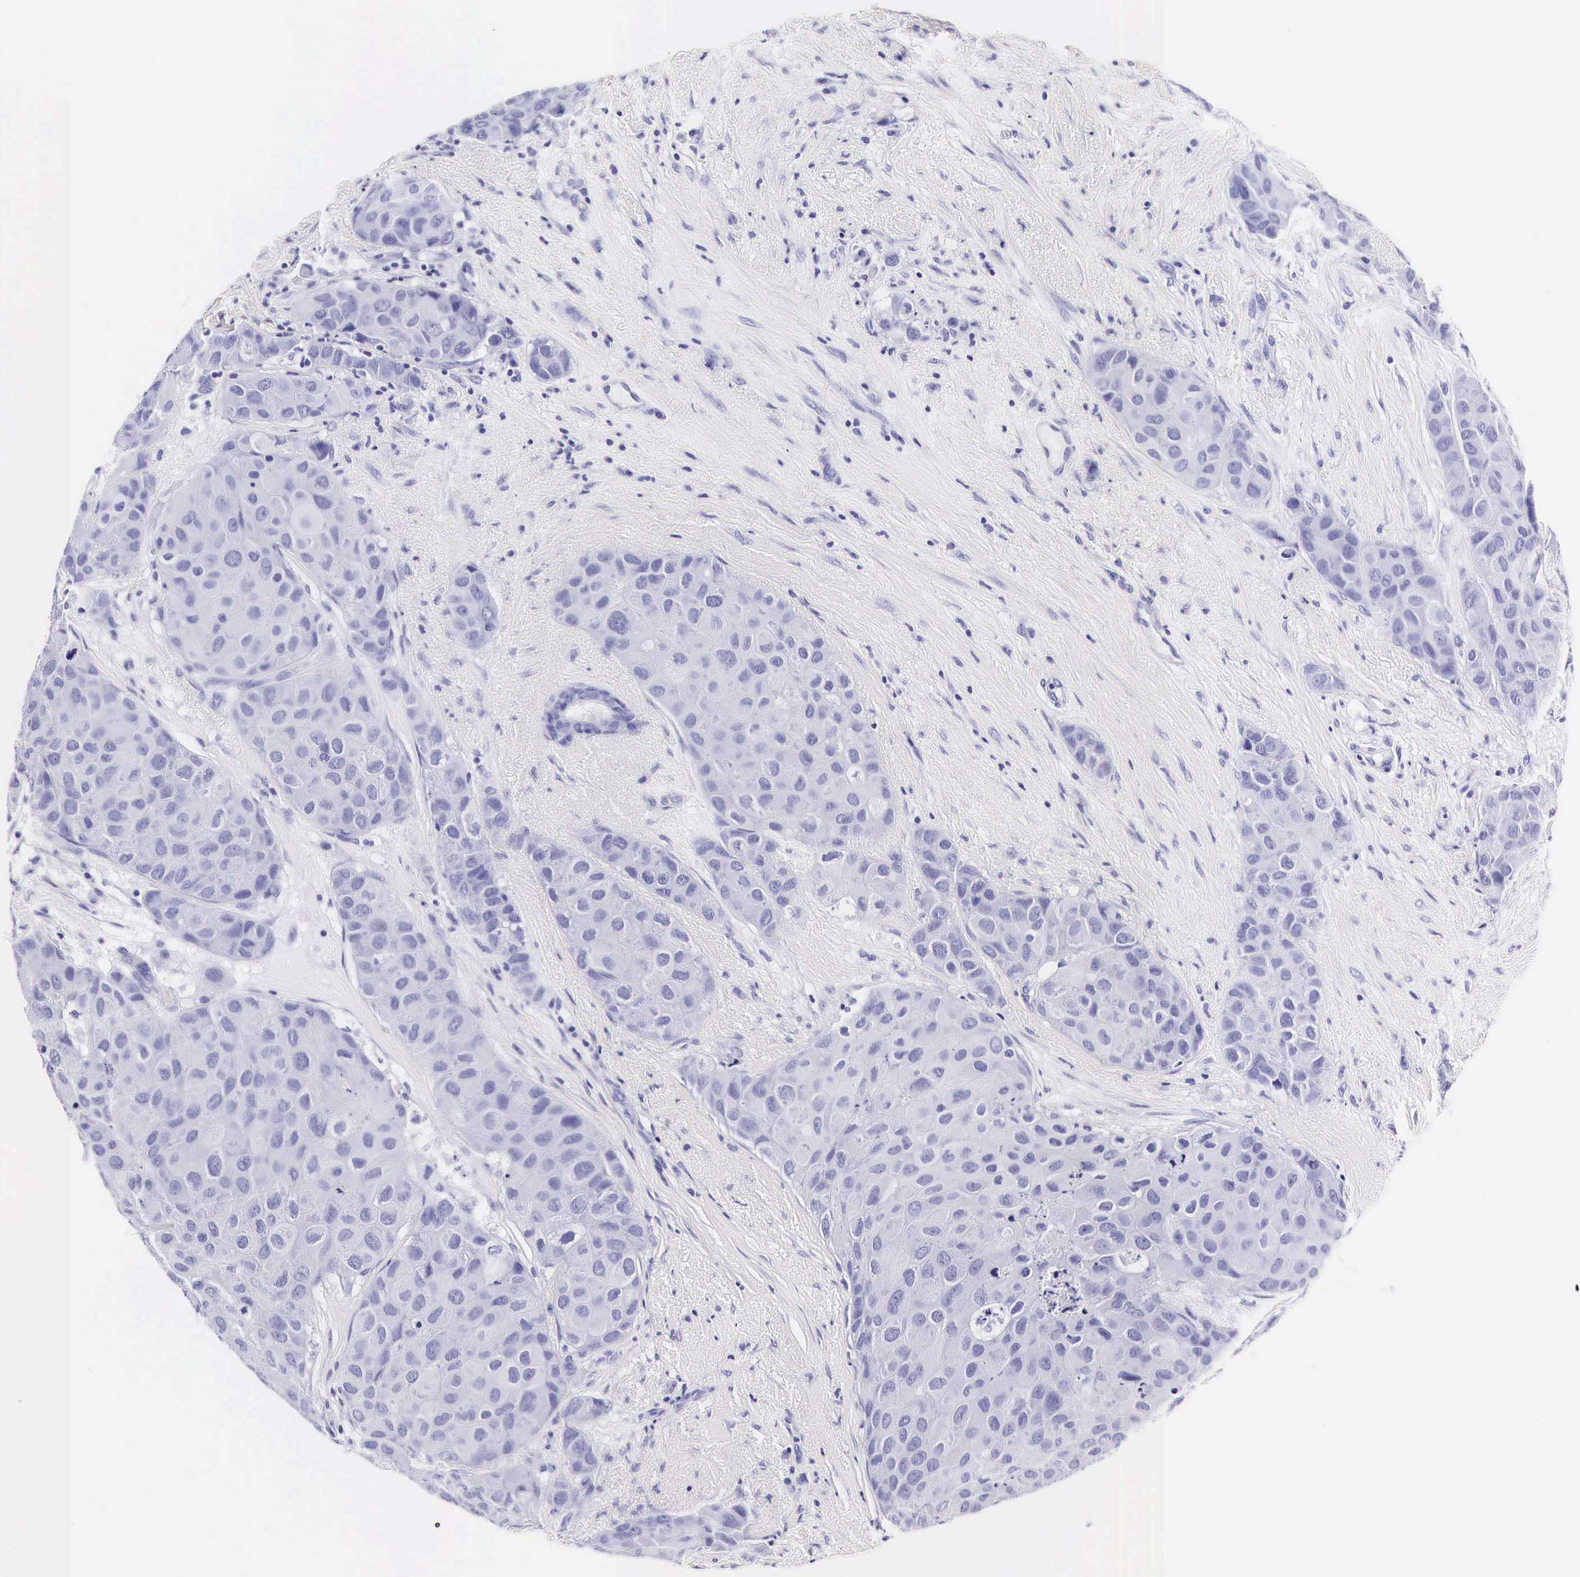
{"staining": {"intensity": "negative", "quantity": "none", "location": "none"}, "tissue": "breast cancer", "cell_type": "Tumor cells", "image_type": "cancer", "snomed": [{"axis": "morphology", "description": "Duct carcinoma"}, {"axis": "topography", "description": "Breast"}], "caption": "Tumor cells are negative for brown protein staining in breast intraductal carcinoma. Nuclei are stained in blue.", "gene": "ACP3", "patient": {"sex": "female", "age": 68}}